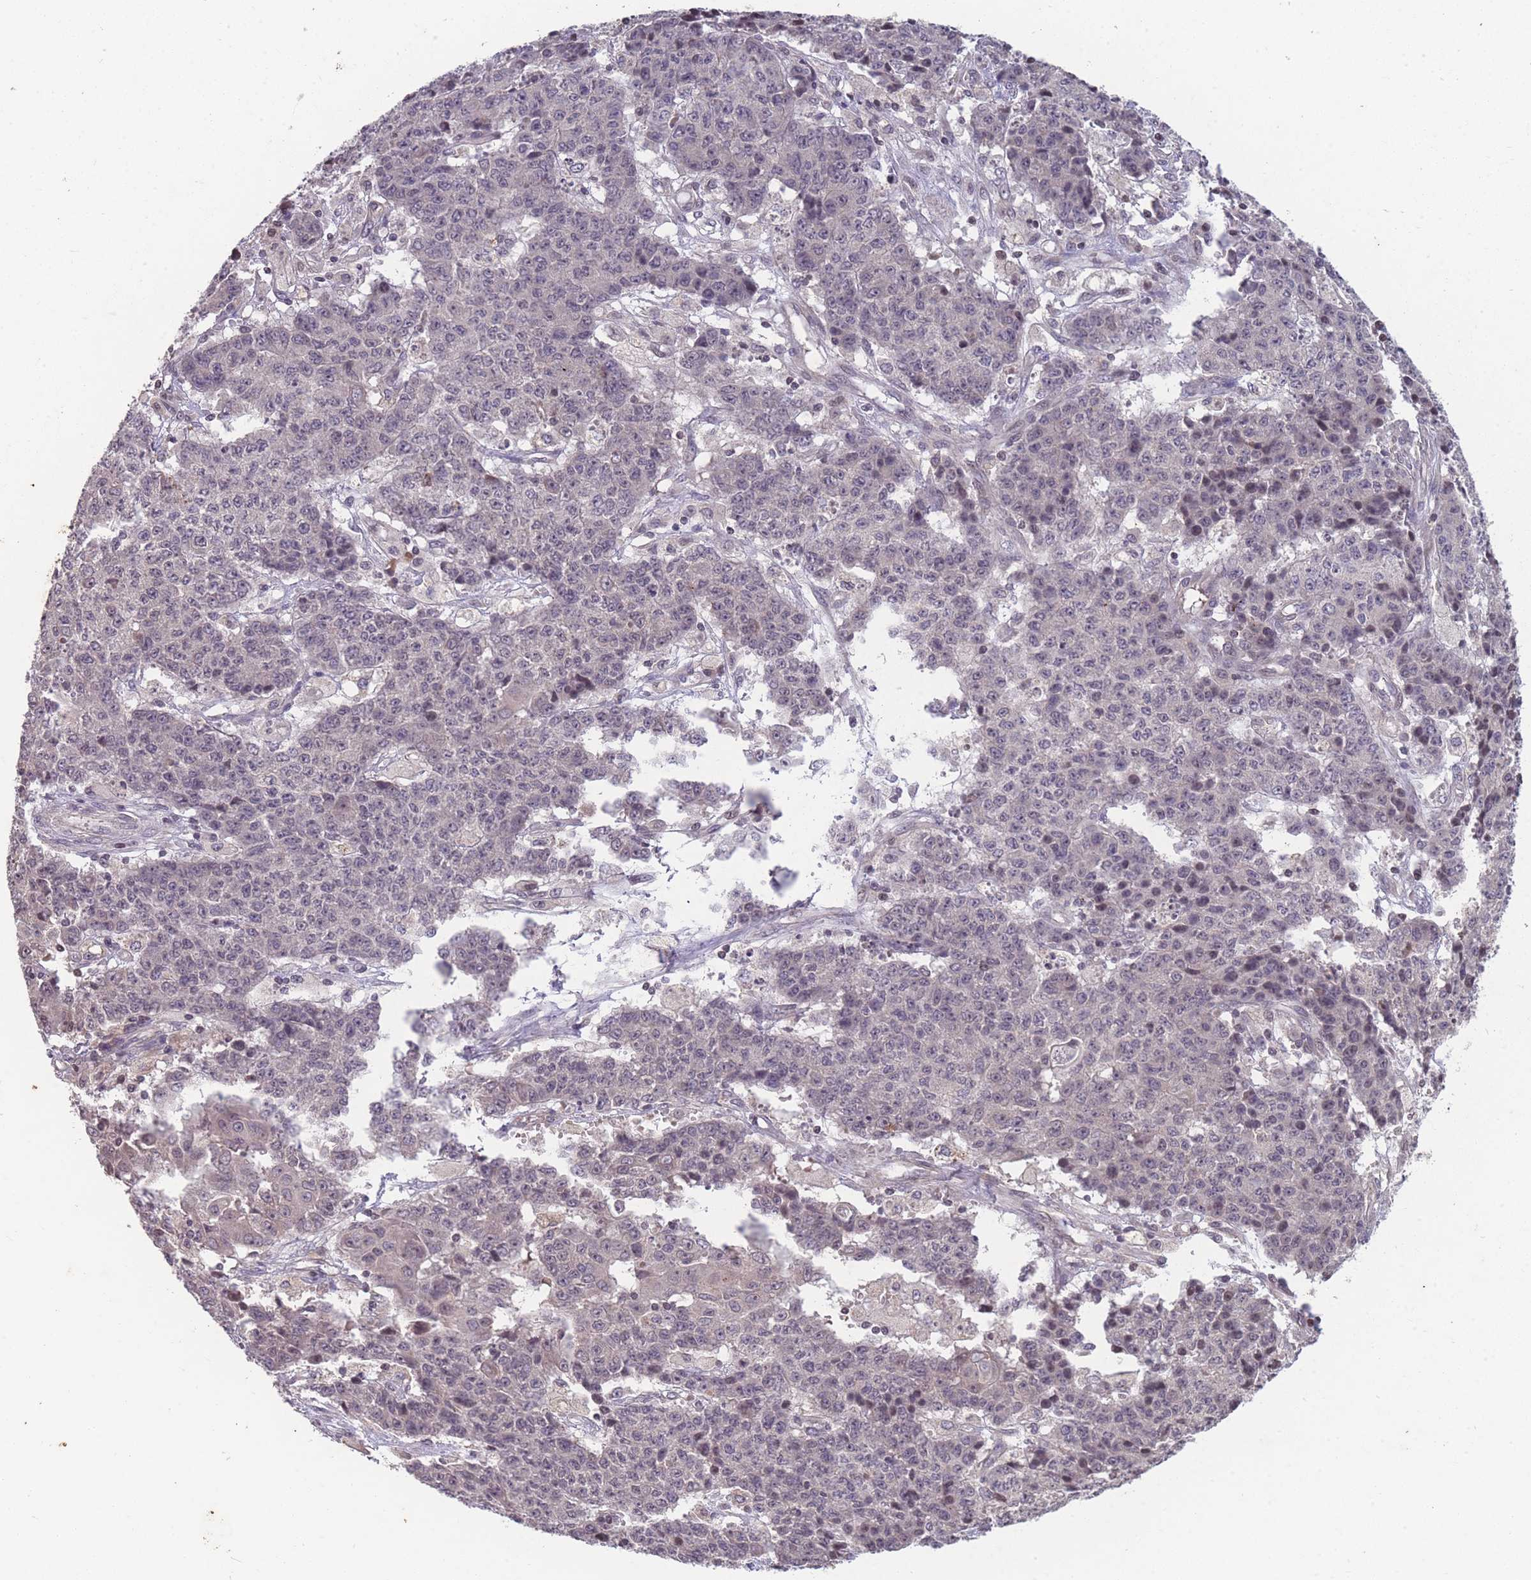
{"staining": {"intensity": "negative", "quantity": "none", "location": "none"}, "tissue": "ovarian cancer", "cell_type": "Tumor cells", "image_type": "cancer", "snomed": [{"axis": "morphology", "description": "Carcinoma, endometroid"}, {"axis": "topography", "description": "Ovary"}], "caption": "Immunohistochemical staining of human ovarian cancer (endometroid carcinoma) shows no significant expression in tumor cells.", "gene": "GGT5", "patient": {"sex": "female", "age": 42}}